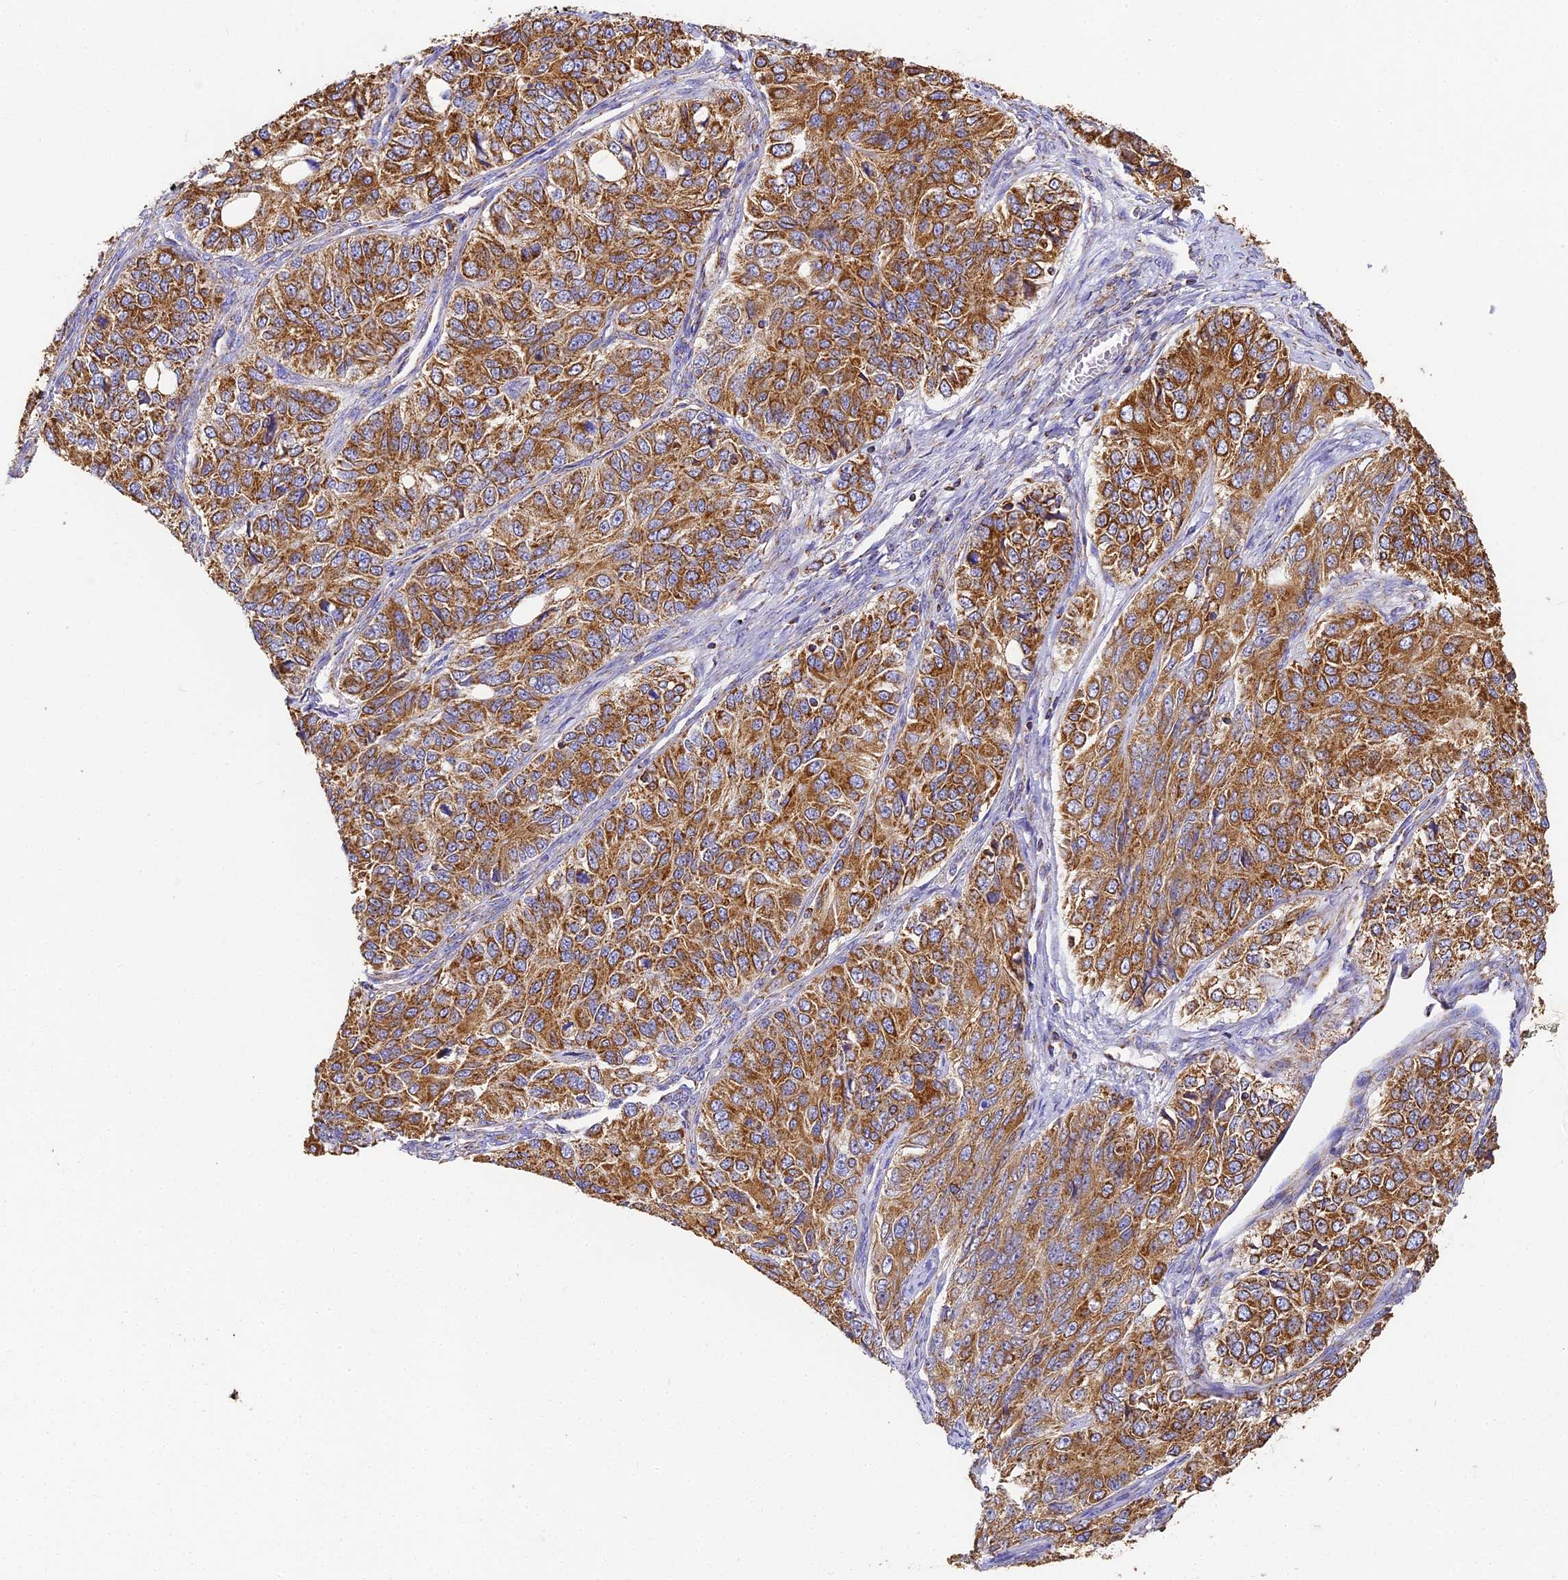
{"staining": {"intensity": "strong", "quantity": ">75%", "location": "cytoplasmic/membranous"}, "tissue": "ovarian cancer", "cell_type": "Tumor cells", "image_type": "cancer", "snomed": [{"axis": "morphology", "description": "Carcinoma, endometroid"}, {"axis": "topography", "description": "Ovary"}], "caption": "Ovarian cancer was stained to show a protein in brown. There is high levels of strong cytoplasmic/membranous positivity in approximately >75% of tumor cells.", "gene": "COX6C", "patient": {"sex": "female", "age": 51}}